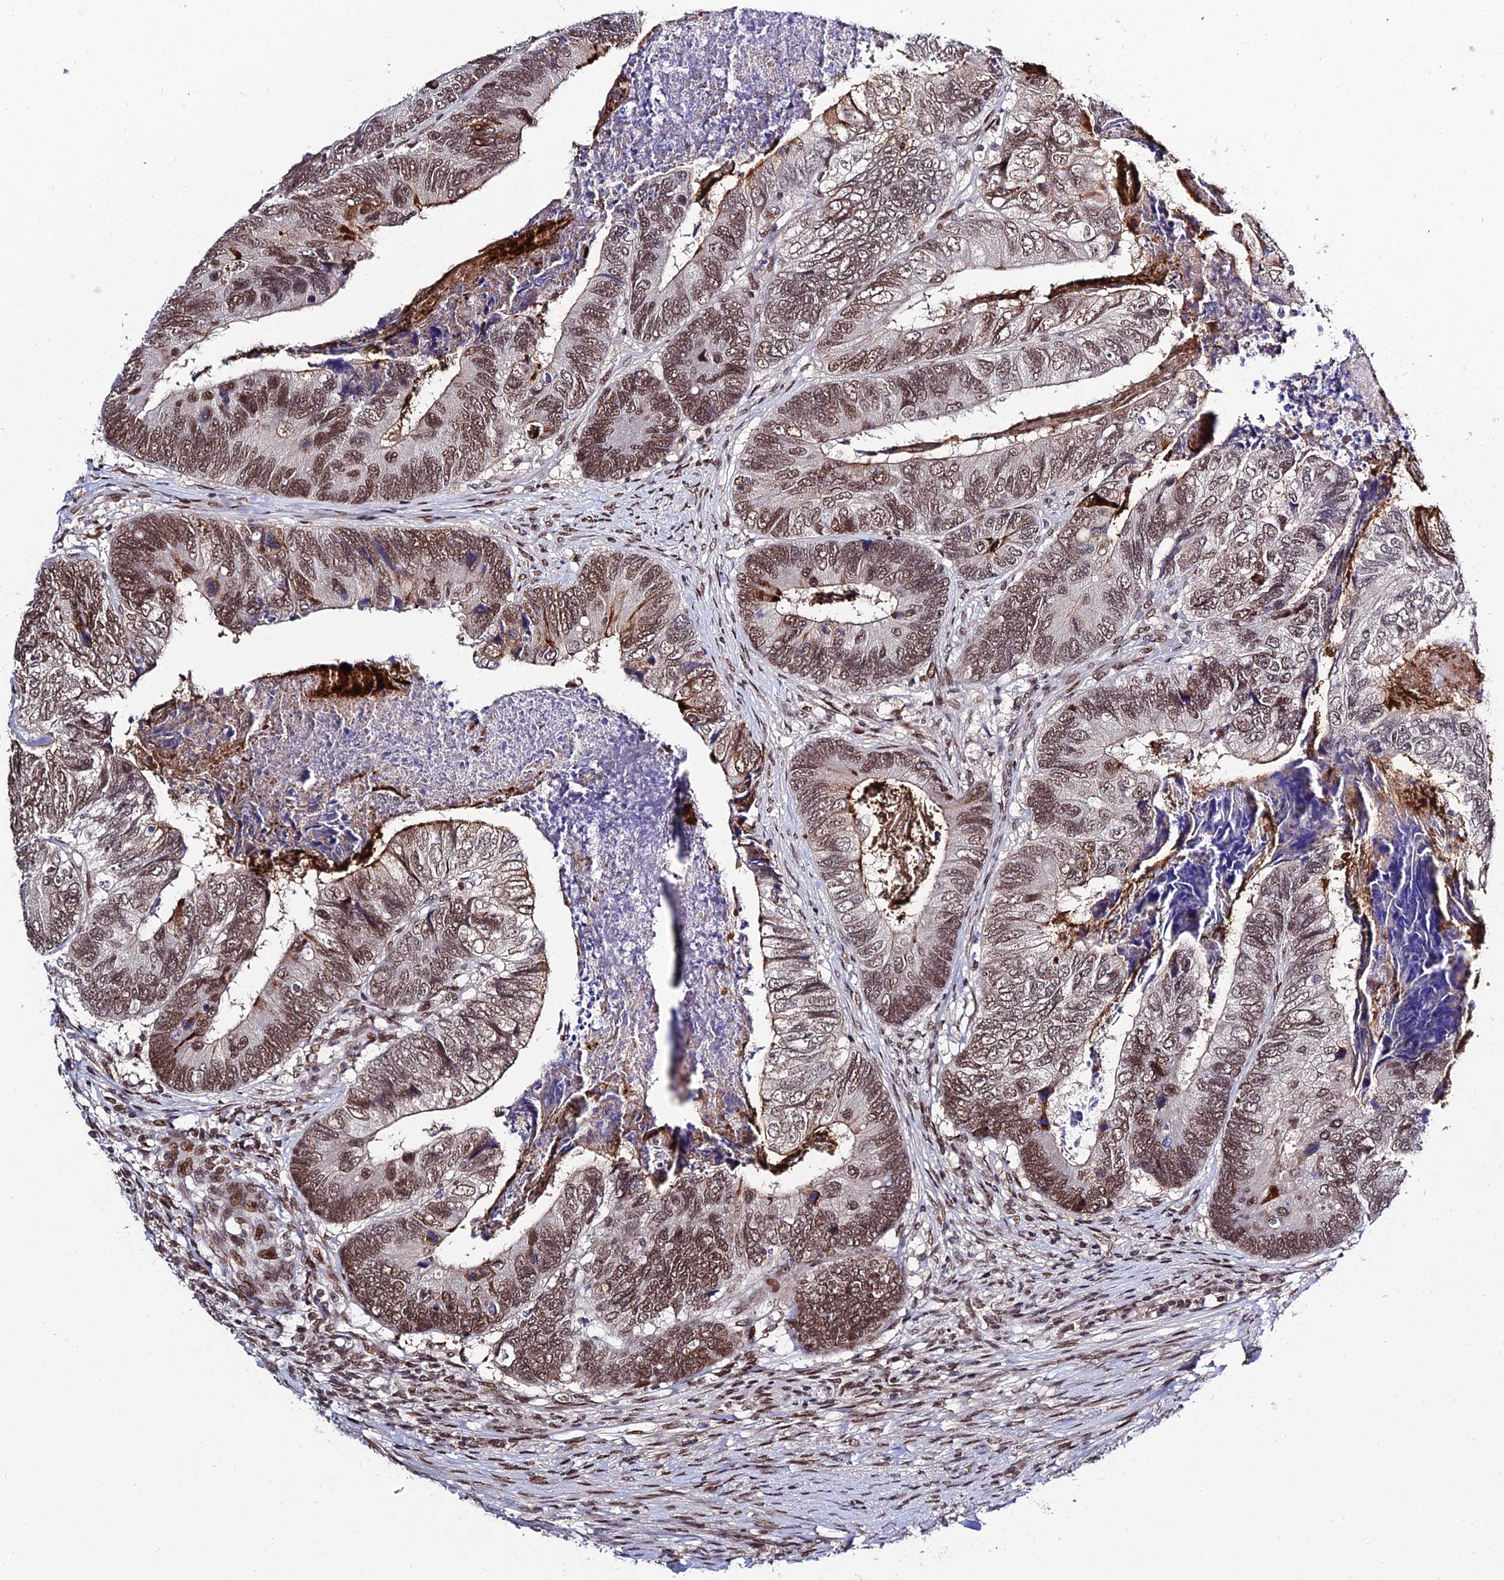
{"staining": {"intensity": "moderate", "quantity": ">75%", "location": "nuclear"}, "tissue": "colorectal cancer", "cell_type": "Tumor cells", "image_type": "cancer", "snomed": [{"axis": "morphology", "description": "Adenocarcinoma, NOS"}, {"axis": "topography", "description": "Colon"}], "caption": "Moderate nuclear expression is identified in about >75% of tumor cells in colorectal cancer (adenocarcinoma).", "gene": "SYT15", "patient": {"sex": "female", "age": 67}}